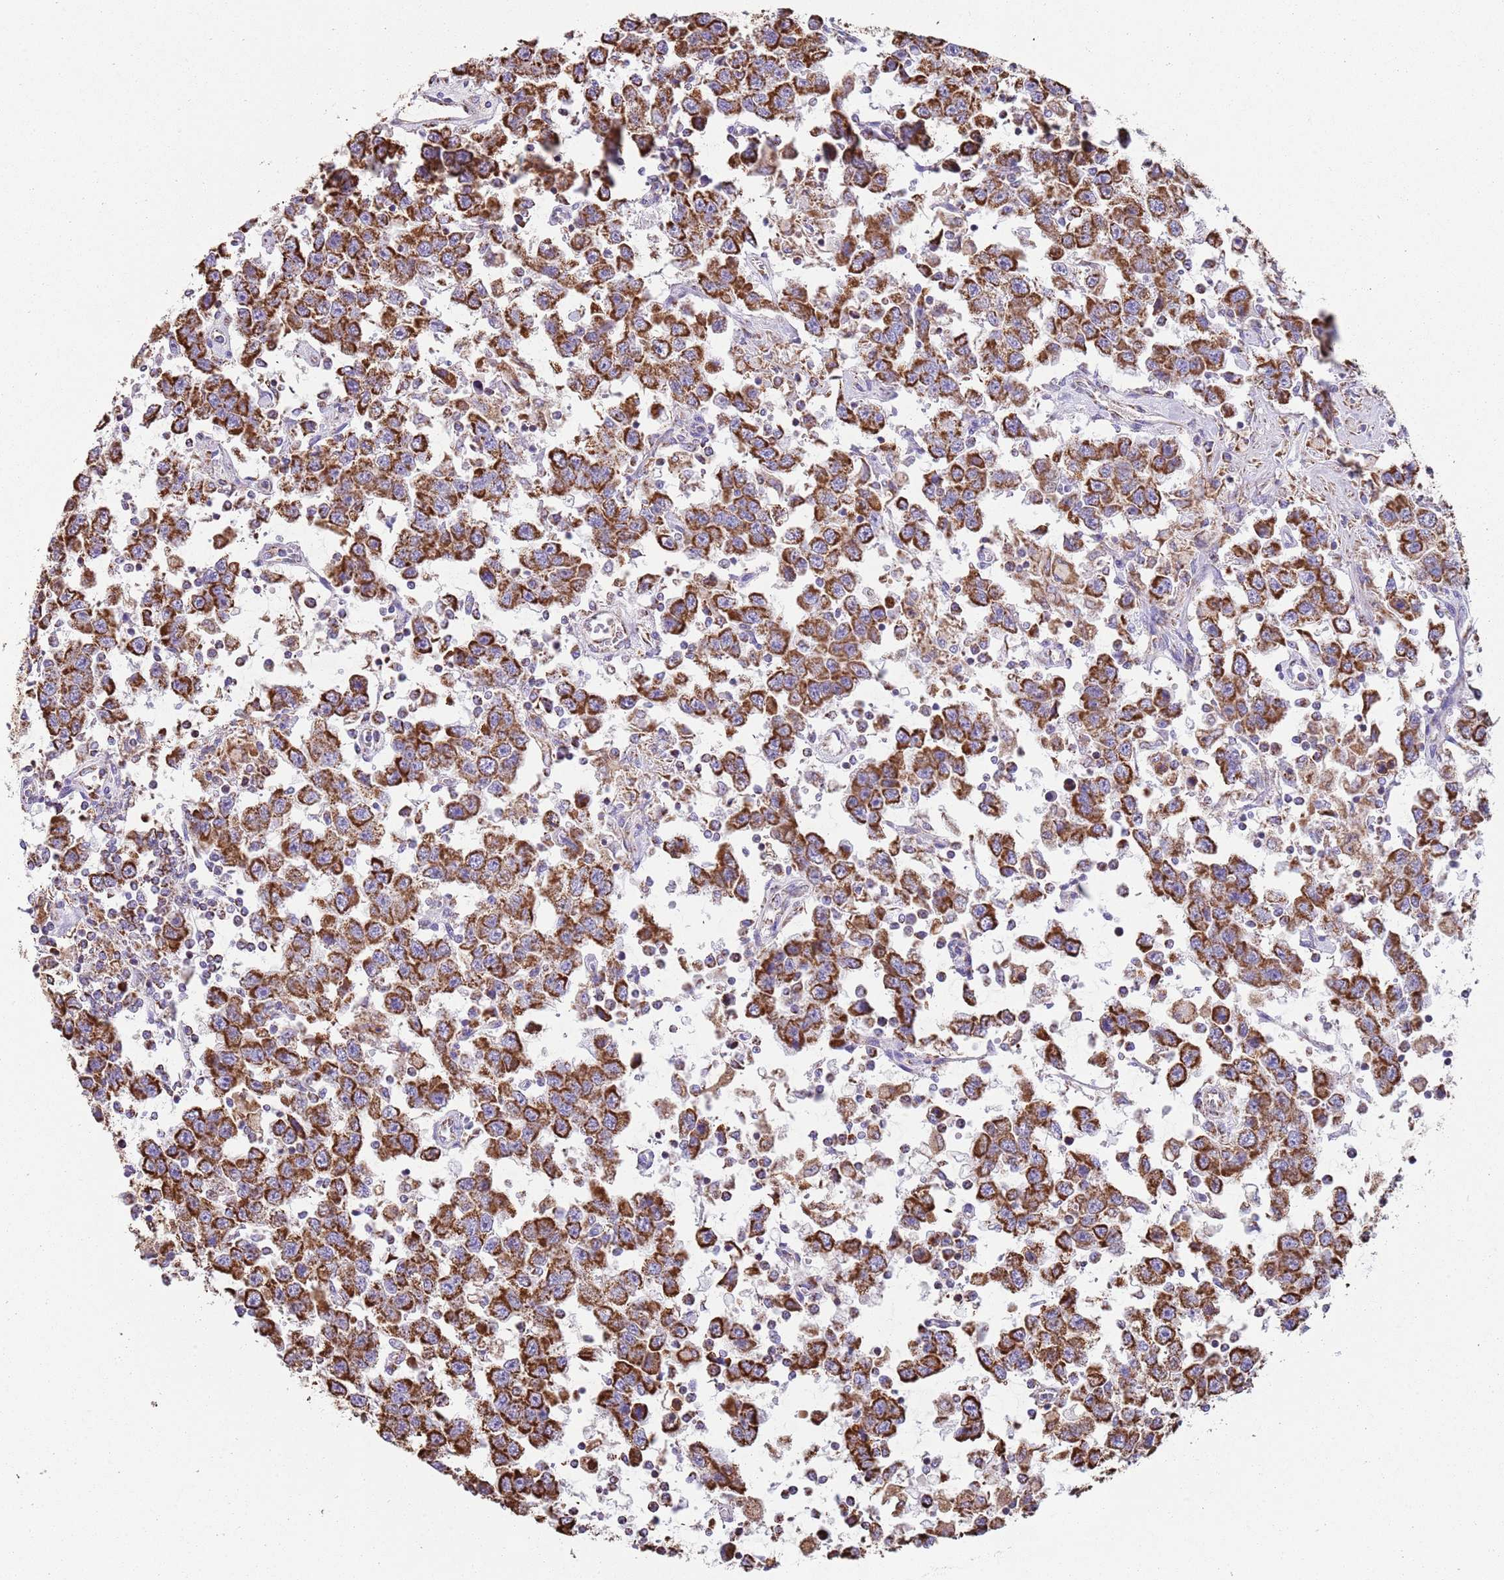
{"staining": {"intensity": "strong", "quantity": ">75%", "location": "cytoplasmic/membranous"}, "tissue": "testis cancer", "cell_type": "Tumor cells", "image_type": "cancer", "snomed": [{"axis": "morphology", "description": "Seminoma, NOS"}, {"axis": "topography", "description": "Testis"}], "caption": "Seminoma (testis) stained with DAB (3,3'-diaminobenzidine) IHC exhibits high levels of strong cytoplasmic/membranous staining in about >75% of tumor cells. The protein is stained brown, and the nuclei are stained in blue (DAB IHC with brightfield microscopy, high magnification).", "gene": "TTLL1", "patient": {"sex": "male", "age": 41}}